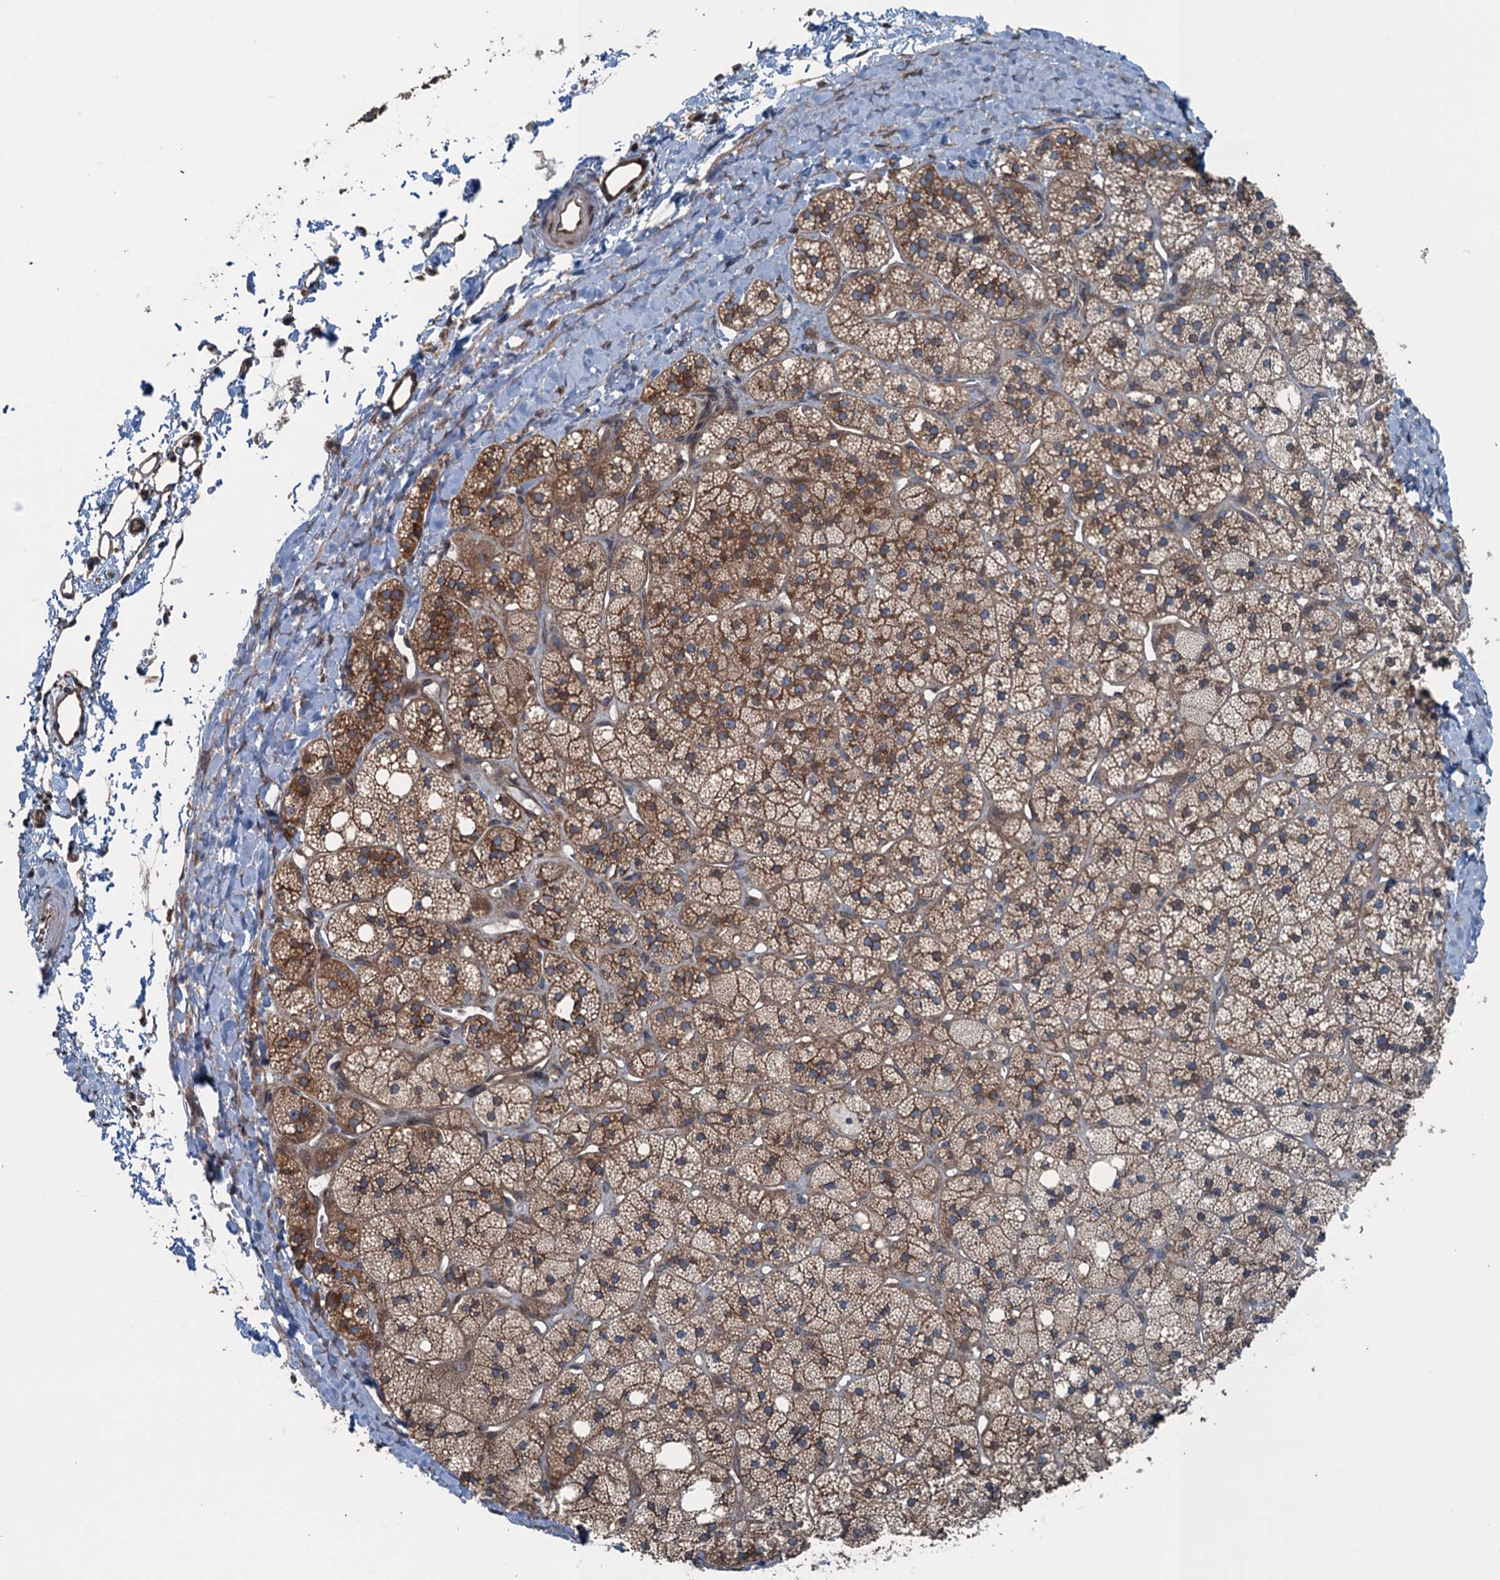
{"staining": {"intensity": "moderate", "quantity": ">75%", "location": "cytoplasmic/membranous"}, "tissue": "adrenal gland", "cell_type": "Glandular cells", "image_type": "normal", "snomed": [{"axis": "morphology", "description": "Normal tissue, NOS"}, {"axis": "topography", "description": "Adrenal gland"}], "caption": "This histopathology image displays immunohistochemistry (IHC) staining of benign human adrenal gland, with medium moderate cytoplasmic/membranous positivity in about >75% of glandular cells.", "gene": "TRAPPC8", "patient": {"sex": "male", "age": 61}}